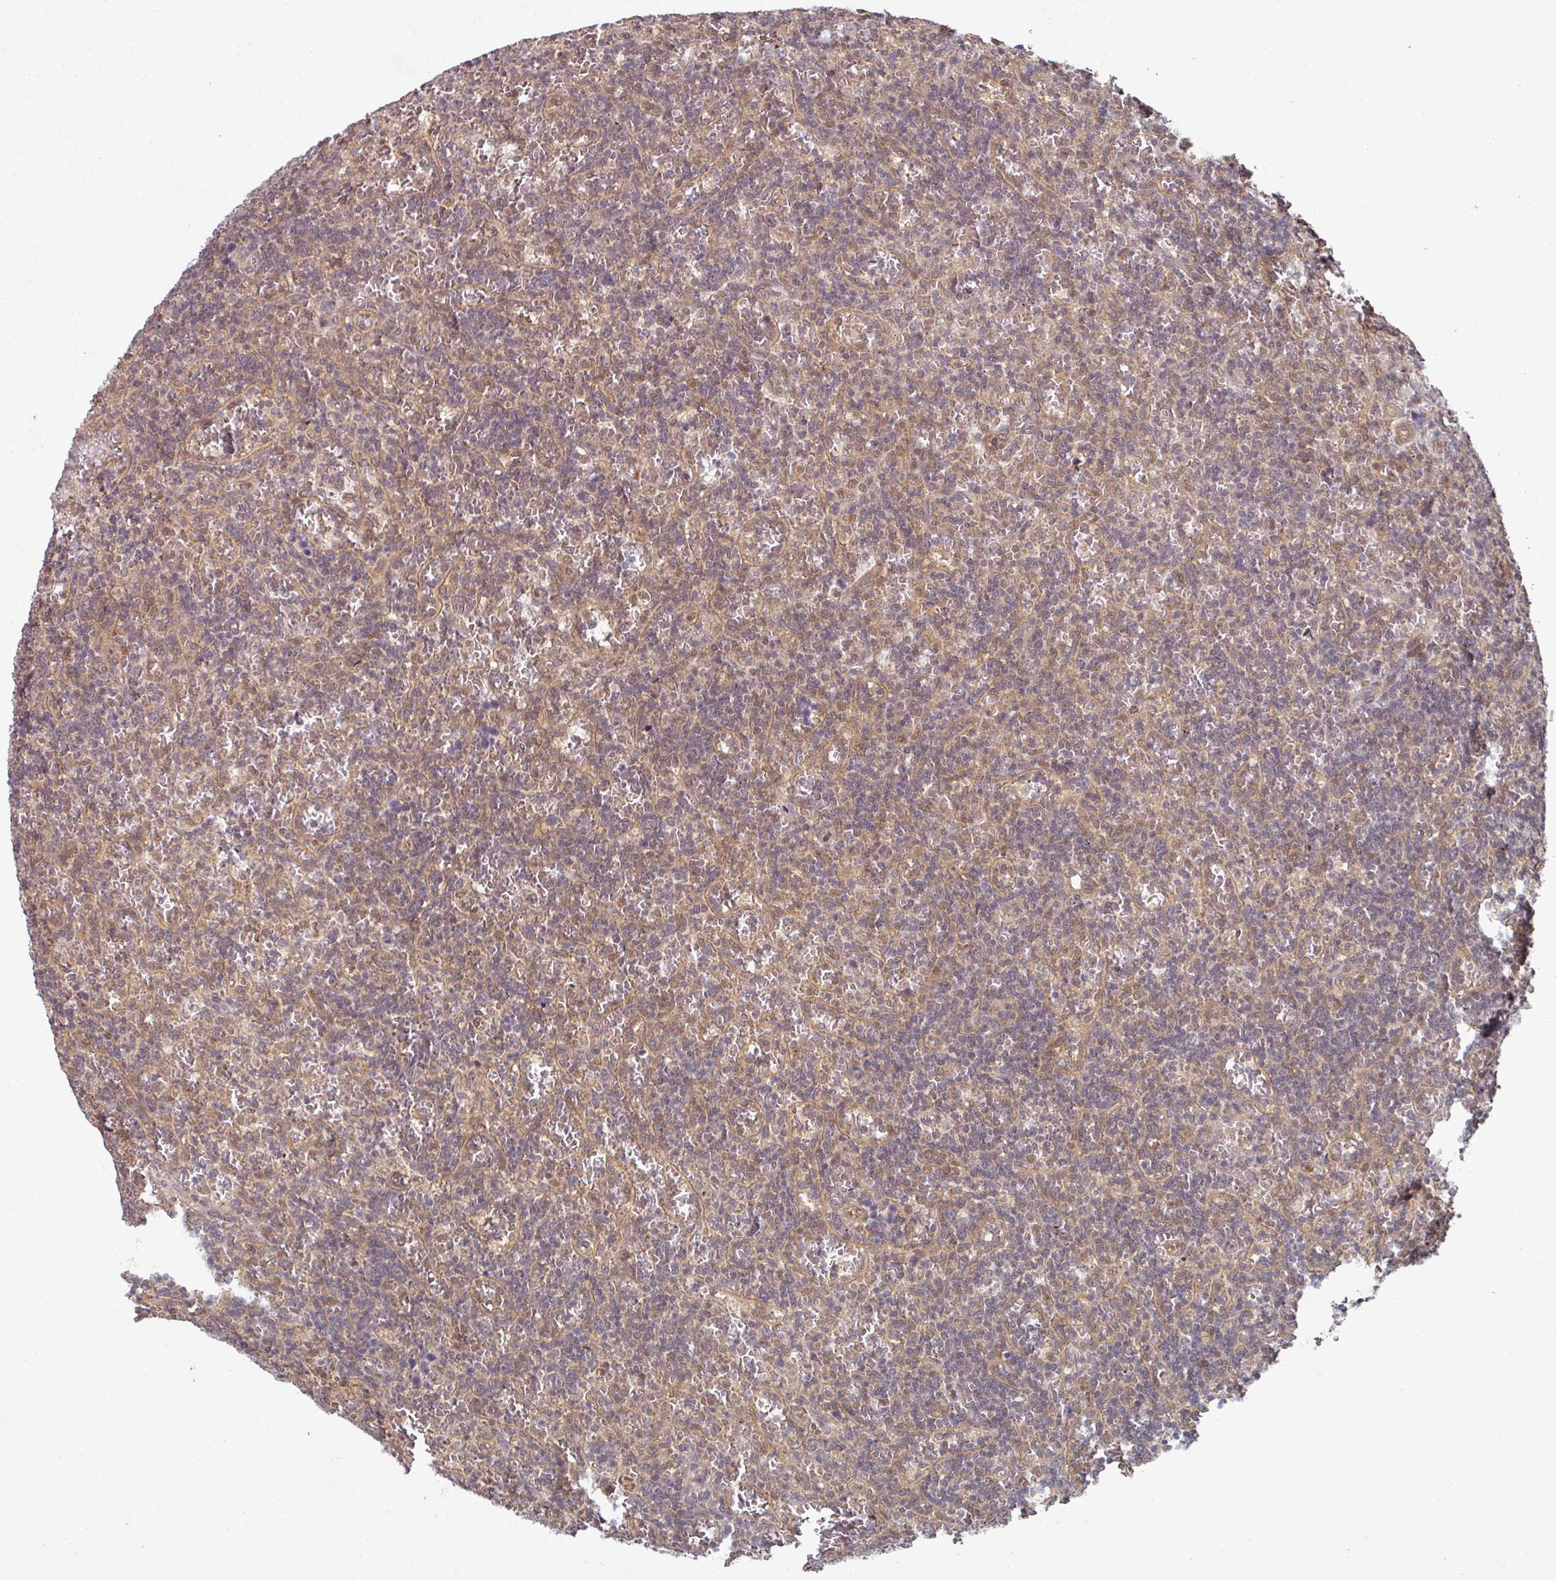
{"staining": {"intensity": "negative", "quantity": "none", "location": "none"}, "tissue": "lymphoma", "cell_type": "Tumor cells", "image_type": "cancer", "snomed": [{"axis": "morphology", "description": "Malignant lymphoma, non-Hodgkin's type, Low grade"}, {"axis": "topography", "description": "Spleen"}], "caption": "An IHC micrograph of low-grade malignant lymphoma, non-Hodgkin's type is shown. There is no staining in tumor cells of low-grade malignant lymphoma, non-Hodgkin's type.", "gene": "PSME3IP1", "patient": {"sex": "male", "age": 73}}